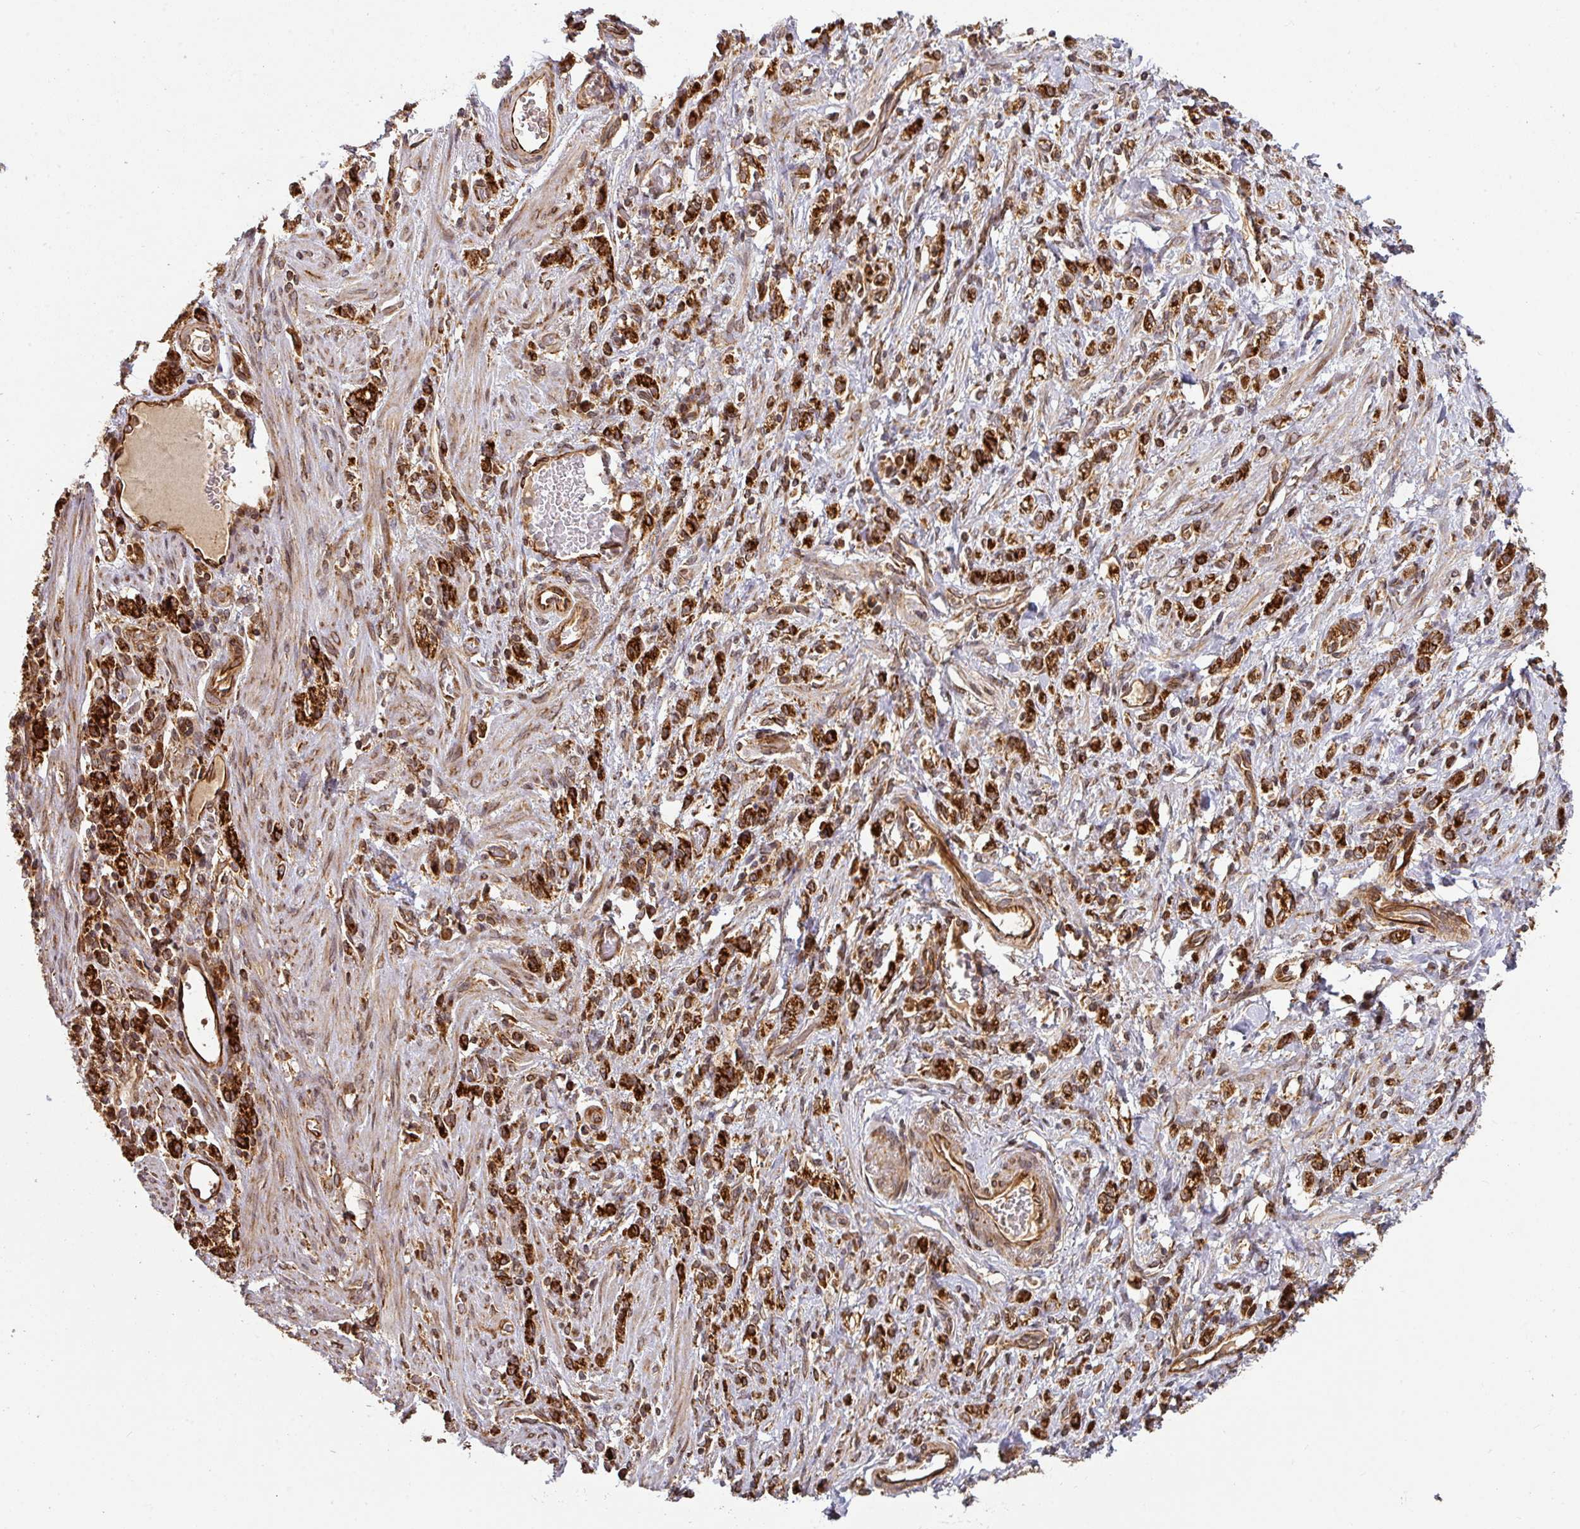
{"staining": {"intensity": "strong", "quantity": ">75%", "location": "cytoplasmic/membranous"}, "tissue": "stomach cancer", "cell_type": "Tumor cells", "image_type": "cancer", "snomed": [{"axis": "morphology", "description": "Adenocarcinoma, NOS"}, {"axis": "topography", "description": "Stomach"}], "caption": "The photomicrograph displays a brown stain indicating the presence of a protein in the cytoplasmic/membranous of tumor cells in stomach cancer (adenocarcinoma).", "gene": "TRAP1", "patient": {"sex": "male", "age": 77}}